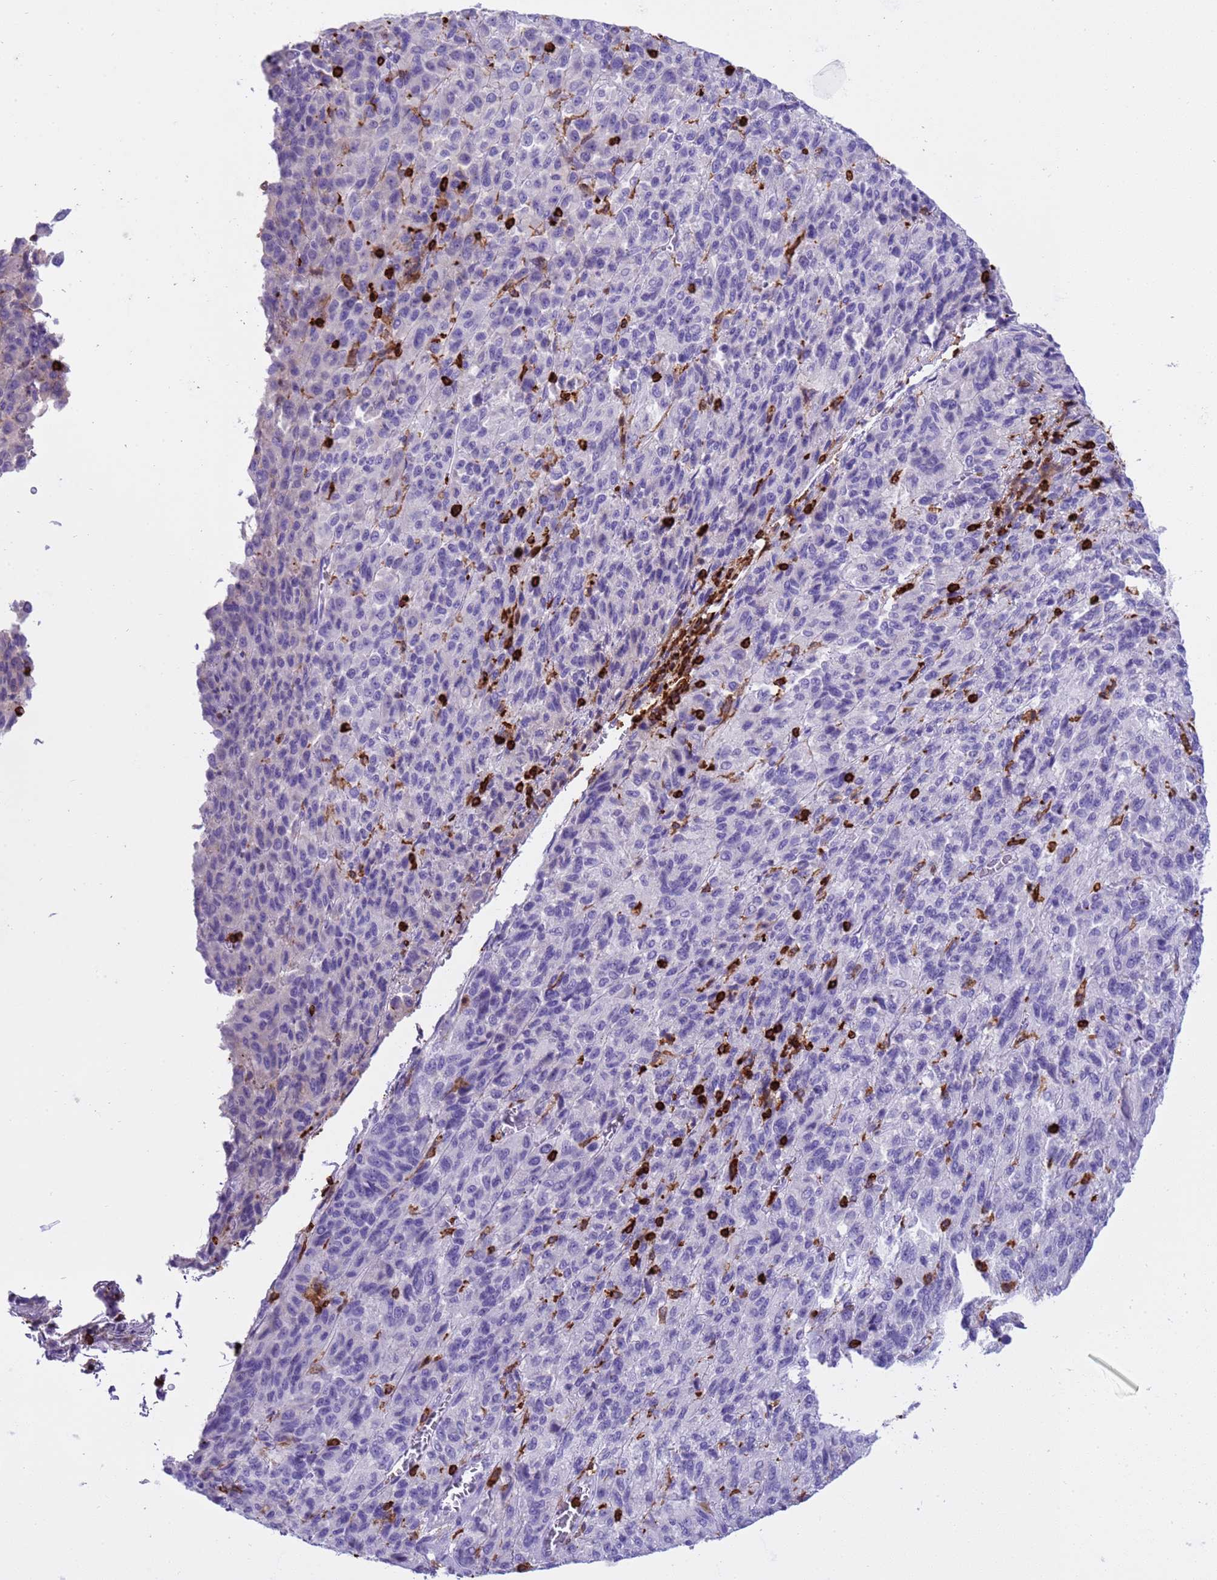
{"staining": {"intensity": "negative", "quantity": "none", "location": "none"}, "tissue": "melanoma", "cell_type": "Tumor cells", "image_type": "cancer", "snomed": [{"axis": "morphology", "description": "Malignant melanoma, Metastatic site"}, {"axis": "topography", "description": "Lung"}], "caption": "This micrograph is of melanoma stained with immunohistochemistry to label a protein in brown with the nuclei are counter-stained blue. There is no positivity in tumor cells. (Stains: DAB immunohistochemistry with hematoxylin counter stain, Microscopy: brightfield microscopy at high magnification).", "gene": "IRF5", "patient": {"sex": "male", "age": 64}}